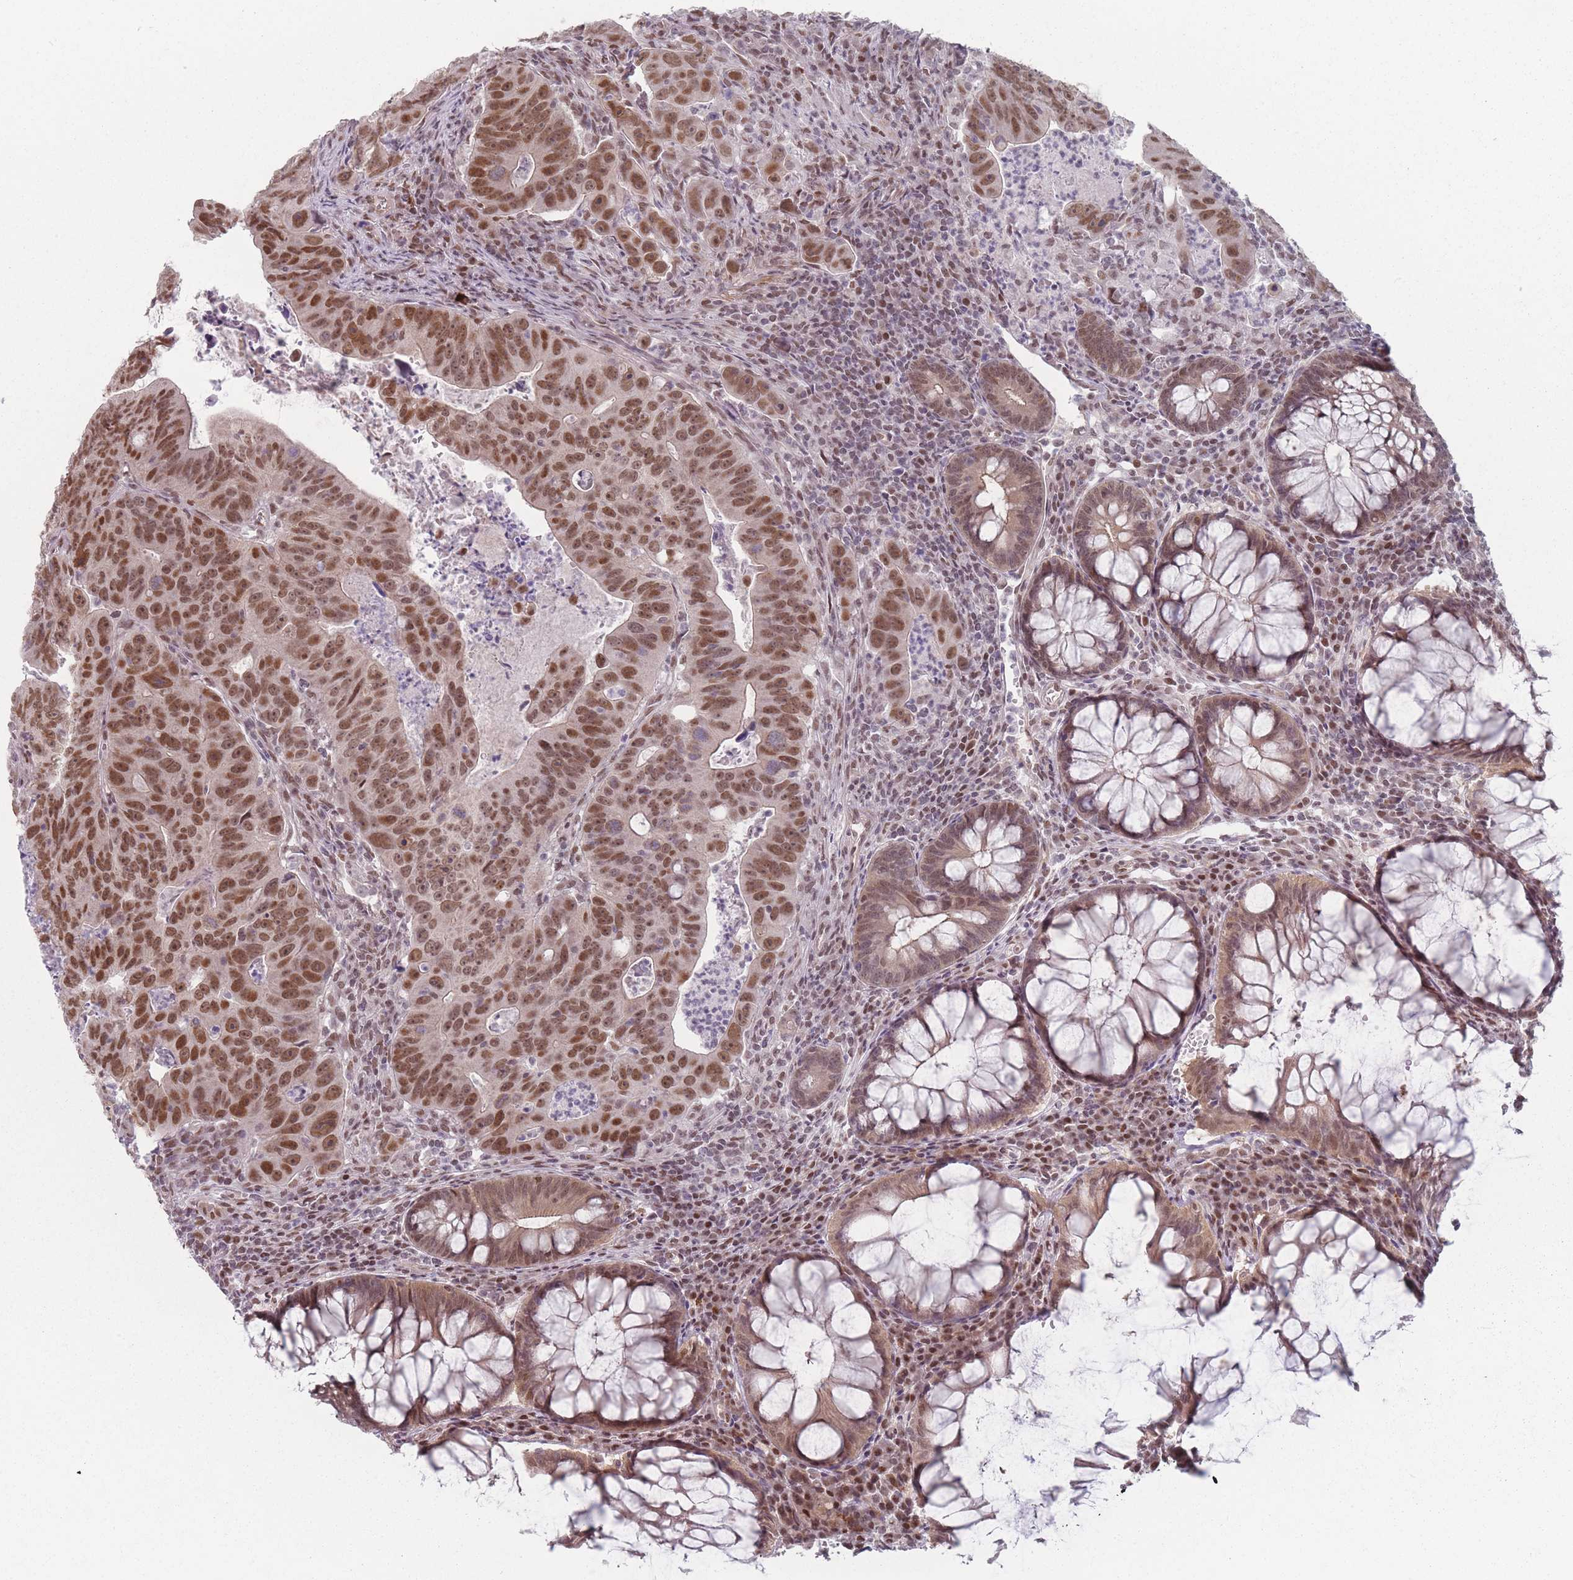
{"staining": {"intensity": "strong", "quantity": ">75%", "location": "nuclear"}, "tissue": "colorectal cancer", "cell_type": "Tumor cells", "image_type": "cancer", "snomed": [{"axis": "morphology", "description": "Adenocarcinoma, NOS"}, {"axis": "topography", "description": "Rectum"}], "caption": "Colorectal cancer stained with IHC displays strong nuclear expression in about >75% of tumor cells. (DAB (3,3'-diaminobenzidine) IHC, brown staining for protein, blue staining for nuclei).", "gene": "SH3BGRL2", "patient": {"sex": "male", "age": 69}}